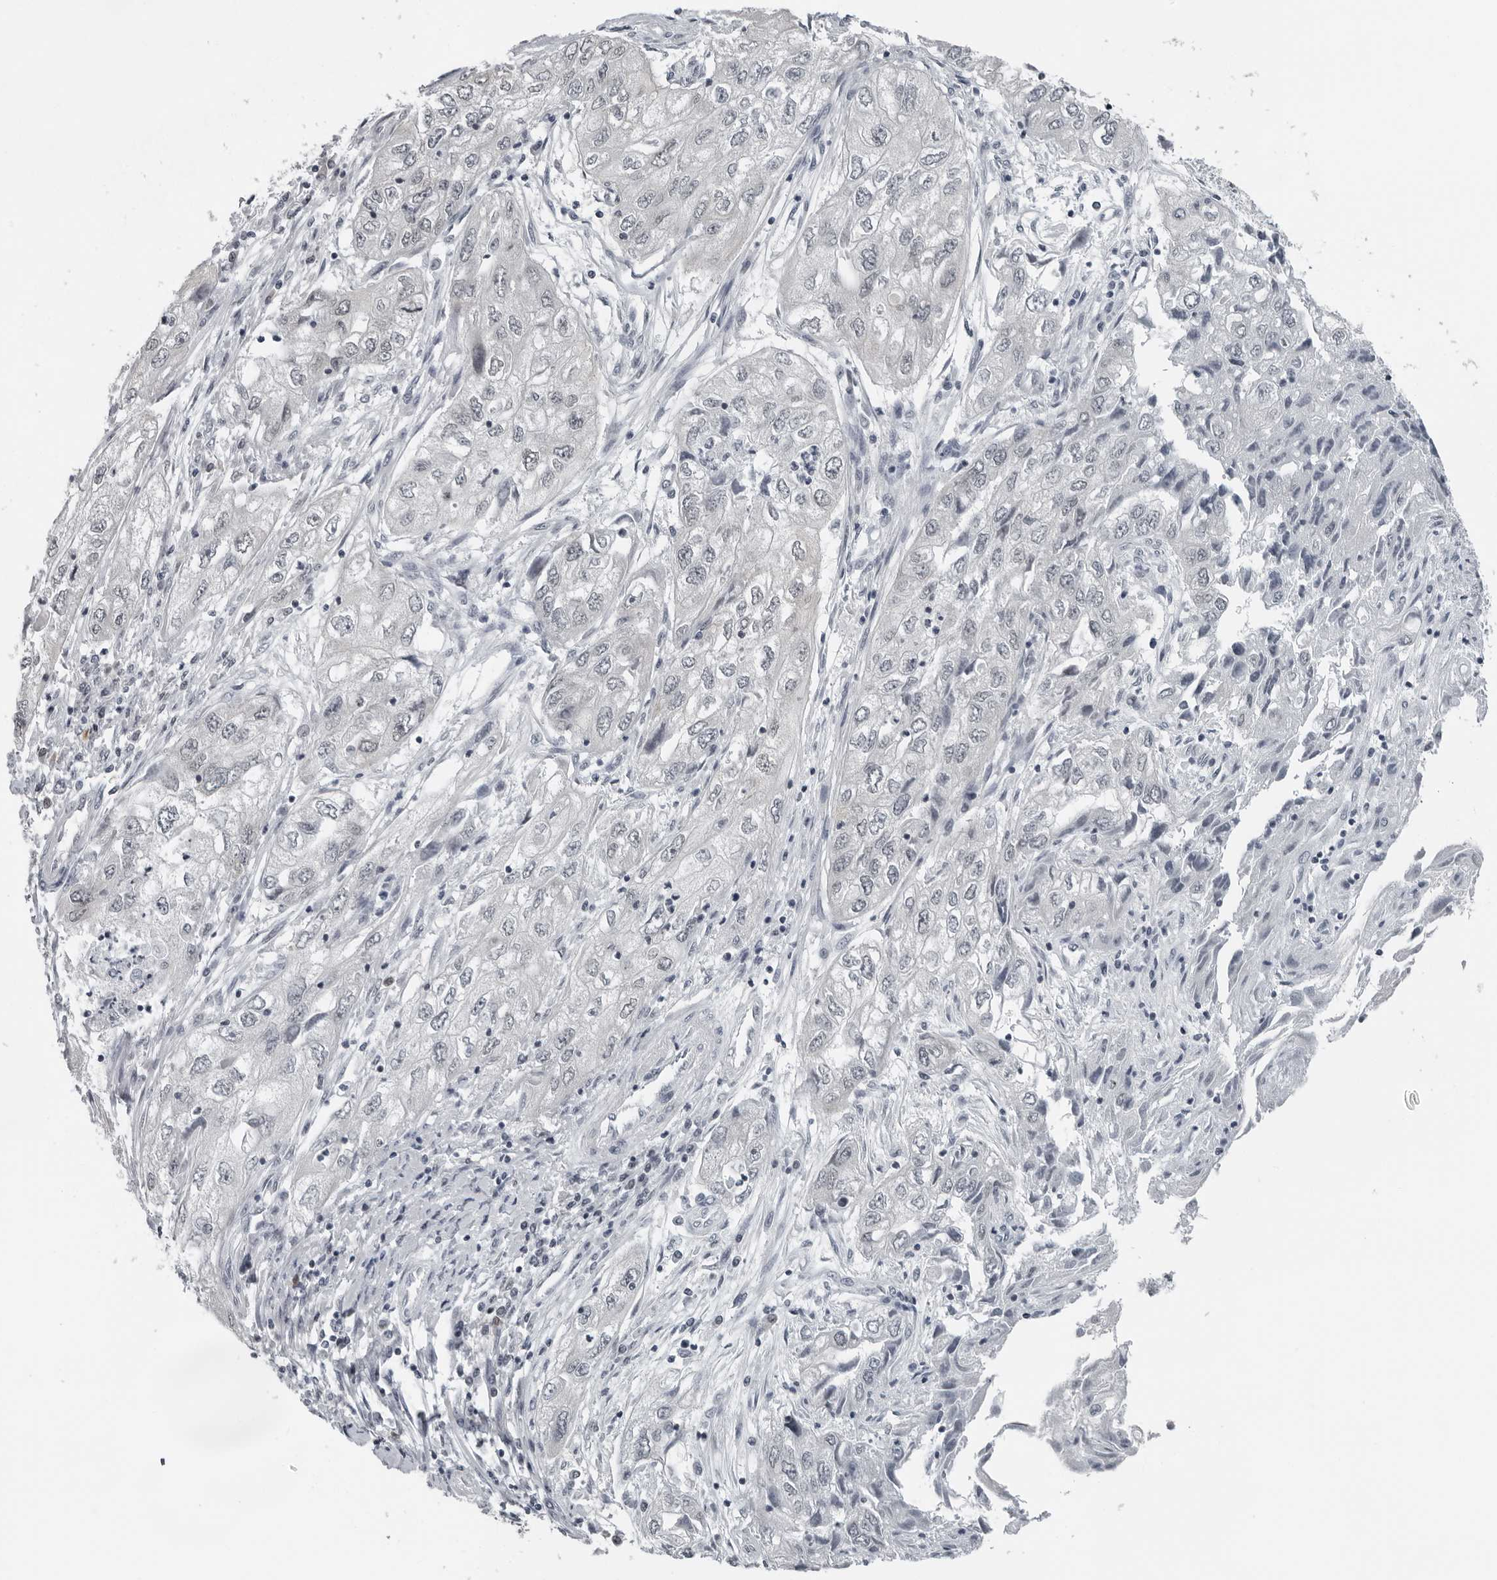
{"staining": {"intensity": "negative", "quantity": "none", "location": "none"}, "tissue": "endometrial cancer", "cell_type": "Tumor cells", "image_type": "cancer", "snomed": [{"axis": "morphology", "description": "Adenocarcinoma, NOS"}, {"axis": "topography", "description": "Endometrium"}], "caption": "Human endometrial cancer (adenocarcinoma) stained for a protein using IHC displays no expression in tumor cells.", "gene": "PPP1R42", "patient": {"sex": "female", "age": 49}}